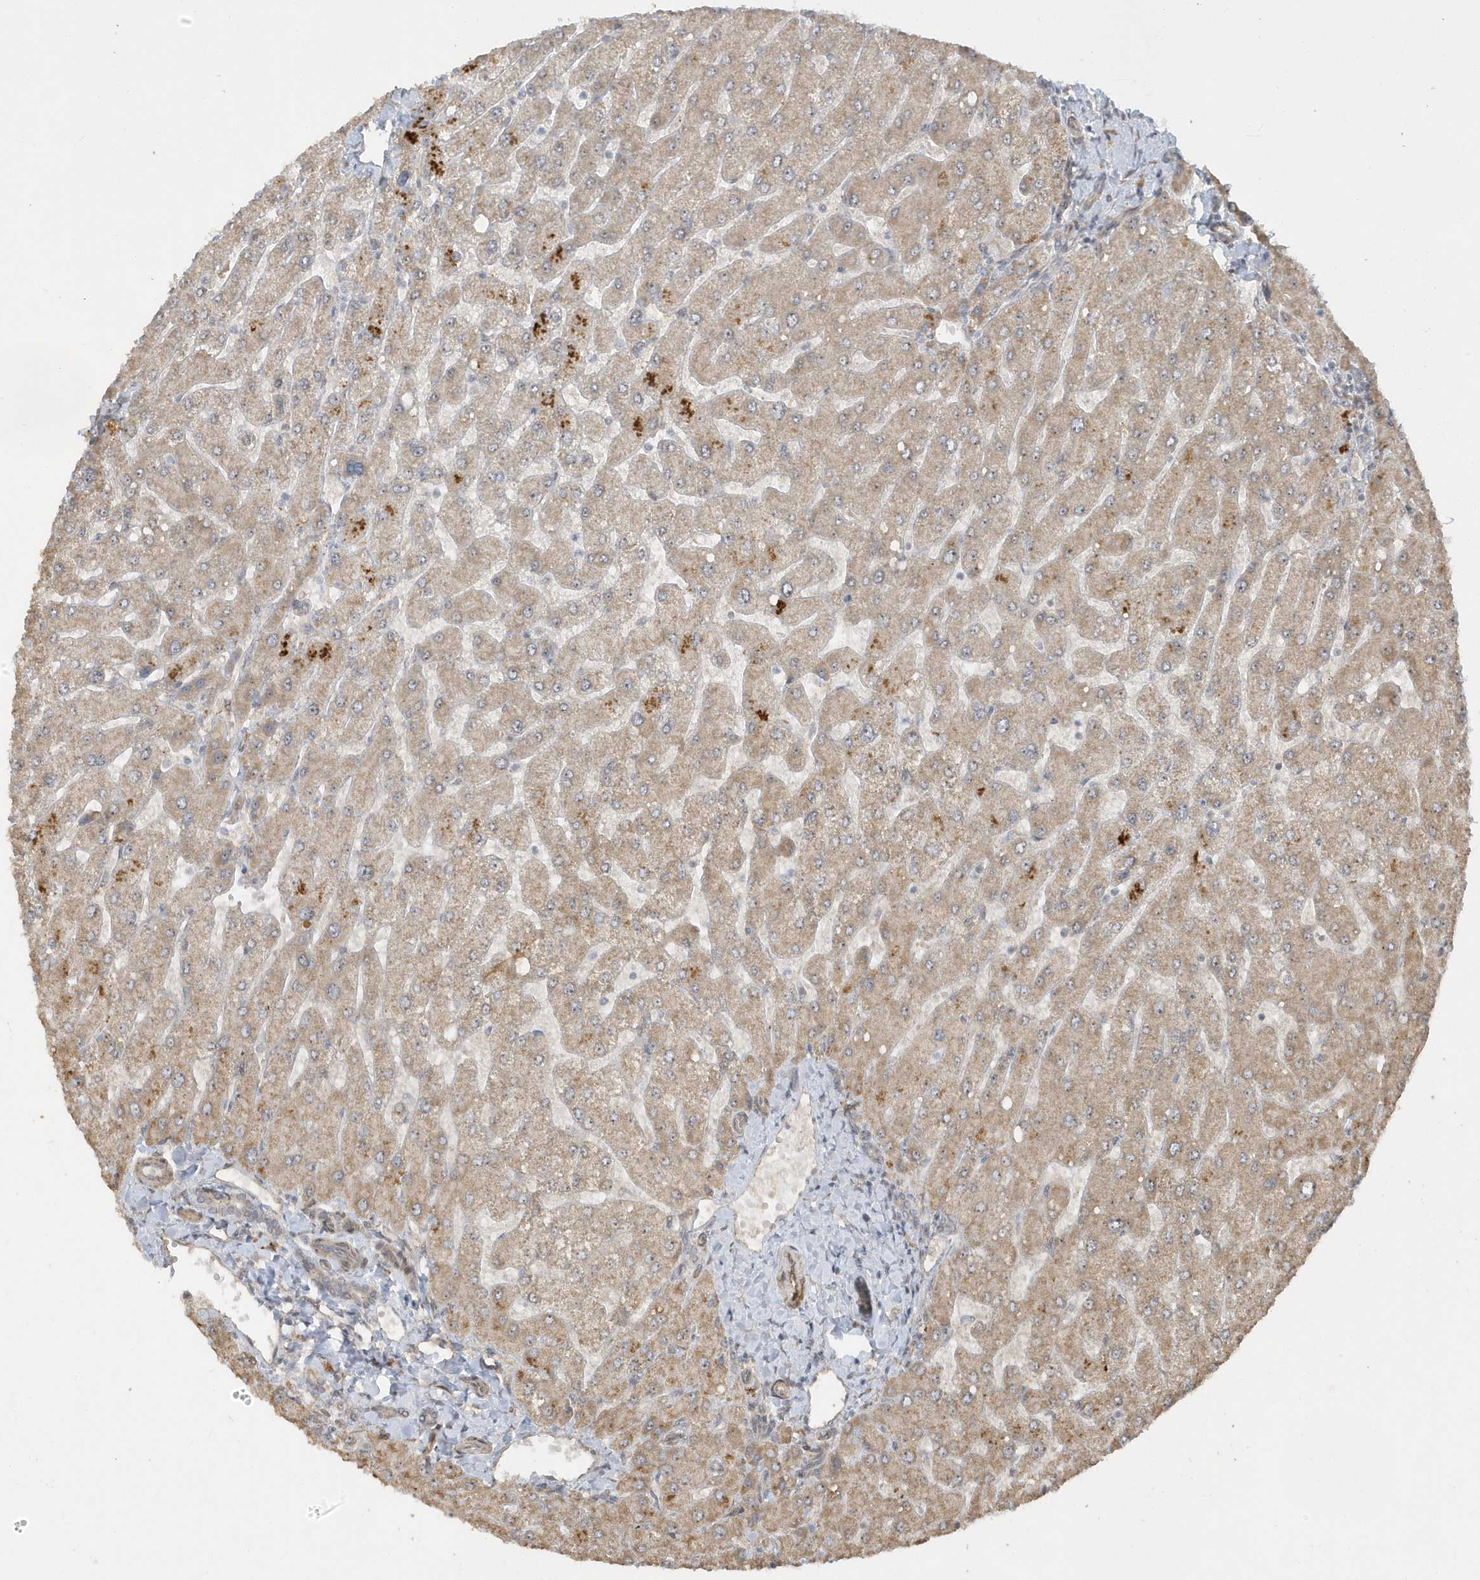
{"staining": {"intensity": "weak", "quantity": "<25%", "location": "cytoplasmic/membranous"}, "tissue": "liver", "cell_type": "Cholangiocytes", "image_type": "normal", "snomed": [{"axis": "morphology", "description": "Normal tissue, NOS"}, {"axis": "topography", "description": "Liver"}], "caption": "DAB (3,3'-diaminobenzidine) immunohistochemical staining of benign human liver shows no significant staining in cholangiocytes. (Stains: DAB IHC with hematoxylin counter stain, Microscopy: brightfield microscopy at high magnification).", "gene": "ECM2", "patient": {"sex": "male", "age": 55}}